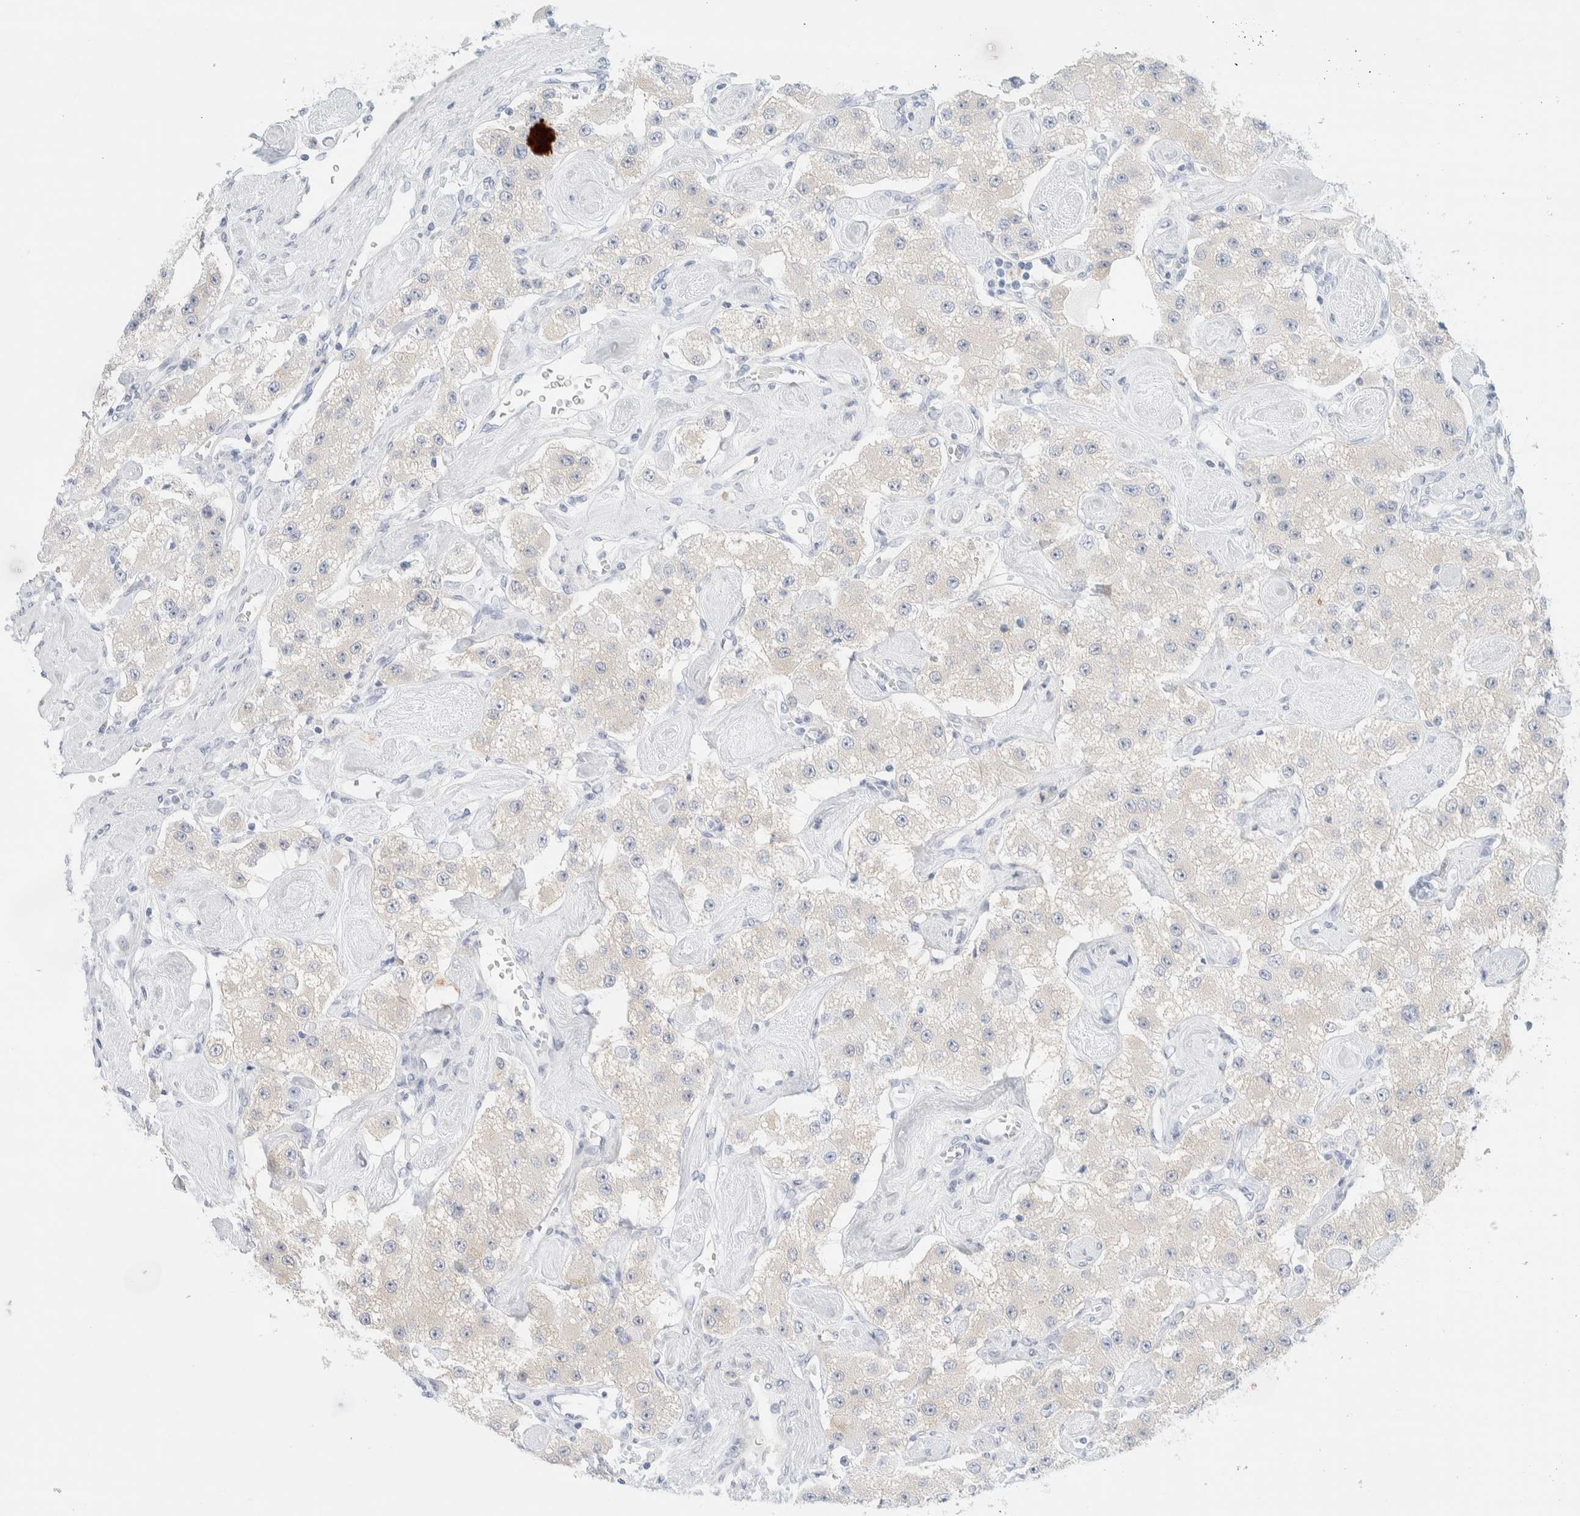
{"staining": {"intensity": "negative", "quantity": "none", "location": "none"}, "tissue": "carcinoid", "cell_type": "Tumor cells", "image_type": "cancer", "snomed": [{"axis": "morphology", "description": "Carcinoid, malignant, NOS"}, {"axis": "topography", "description": "Pancreas"}], "caption": "An IHC histopathology image of carcinoid is shown. There is no staining in tumor cells of carcinoid. The staining is performed using DAB (3,3'-diaminobenzidine) brown chromogen with nuclei counter-stained in using hematoxylin.", "gene": "ATCAY", "patient": {"sex": "male", "age": 41}}